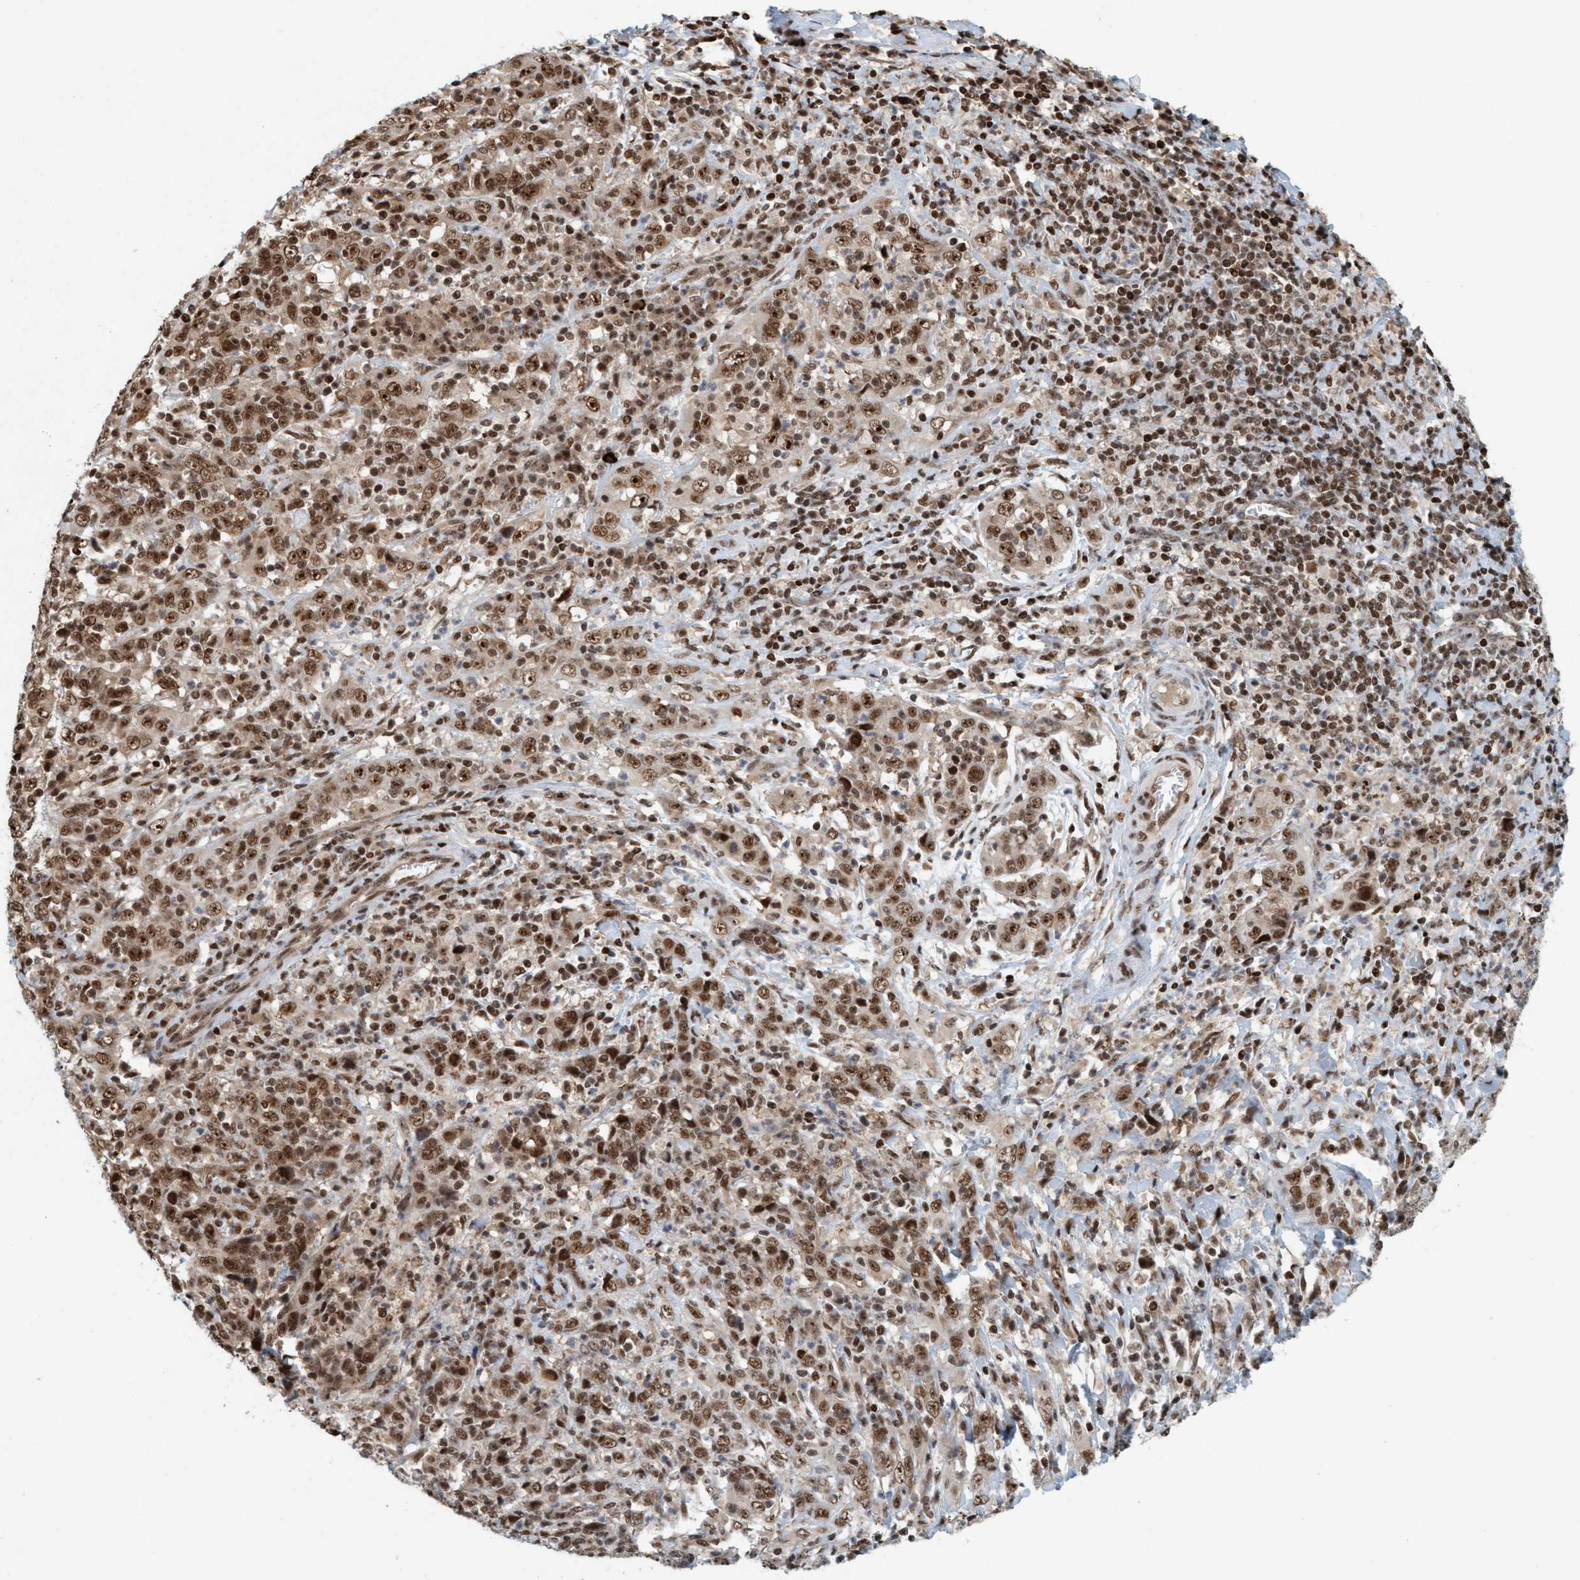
{"staining": {"intensity": "strong", "quantity": ">75%", "location": "nuclear"}, "tissue": "cervical cancer", "cell_type": "Tumor cells", "image_type": "cancer", "snomed": [{"axis": "morphology", "description": "Squamous cell carcinoma, NOS"}, {"axis": "topography", "description": "Cervix"}], "caption": "Cervical squamous cell carcinoma stained with a brown dye exhibits strong nuclear positive positivity in approximately >75% of tumor cells.", "gene": "SMCR8", "patient": {"sex": "female", "age": 46}}